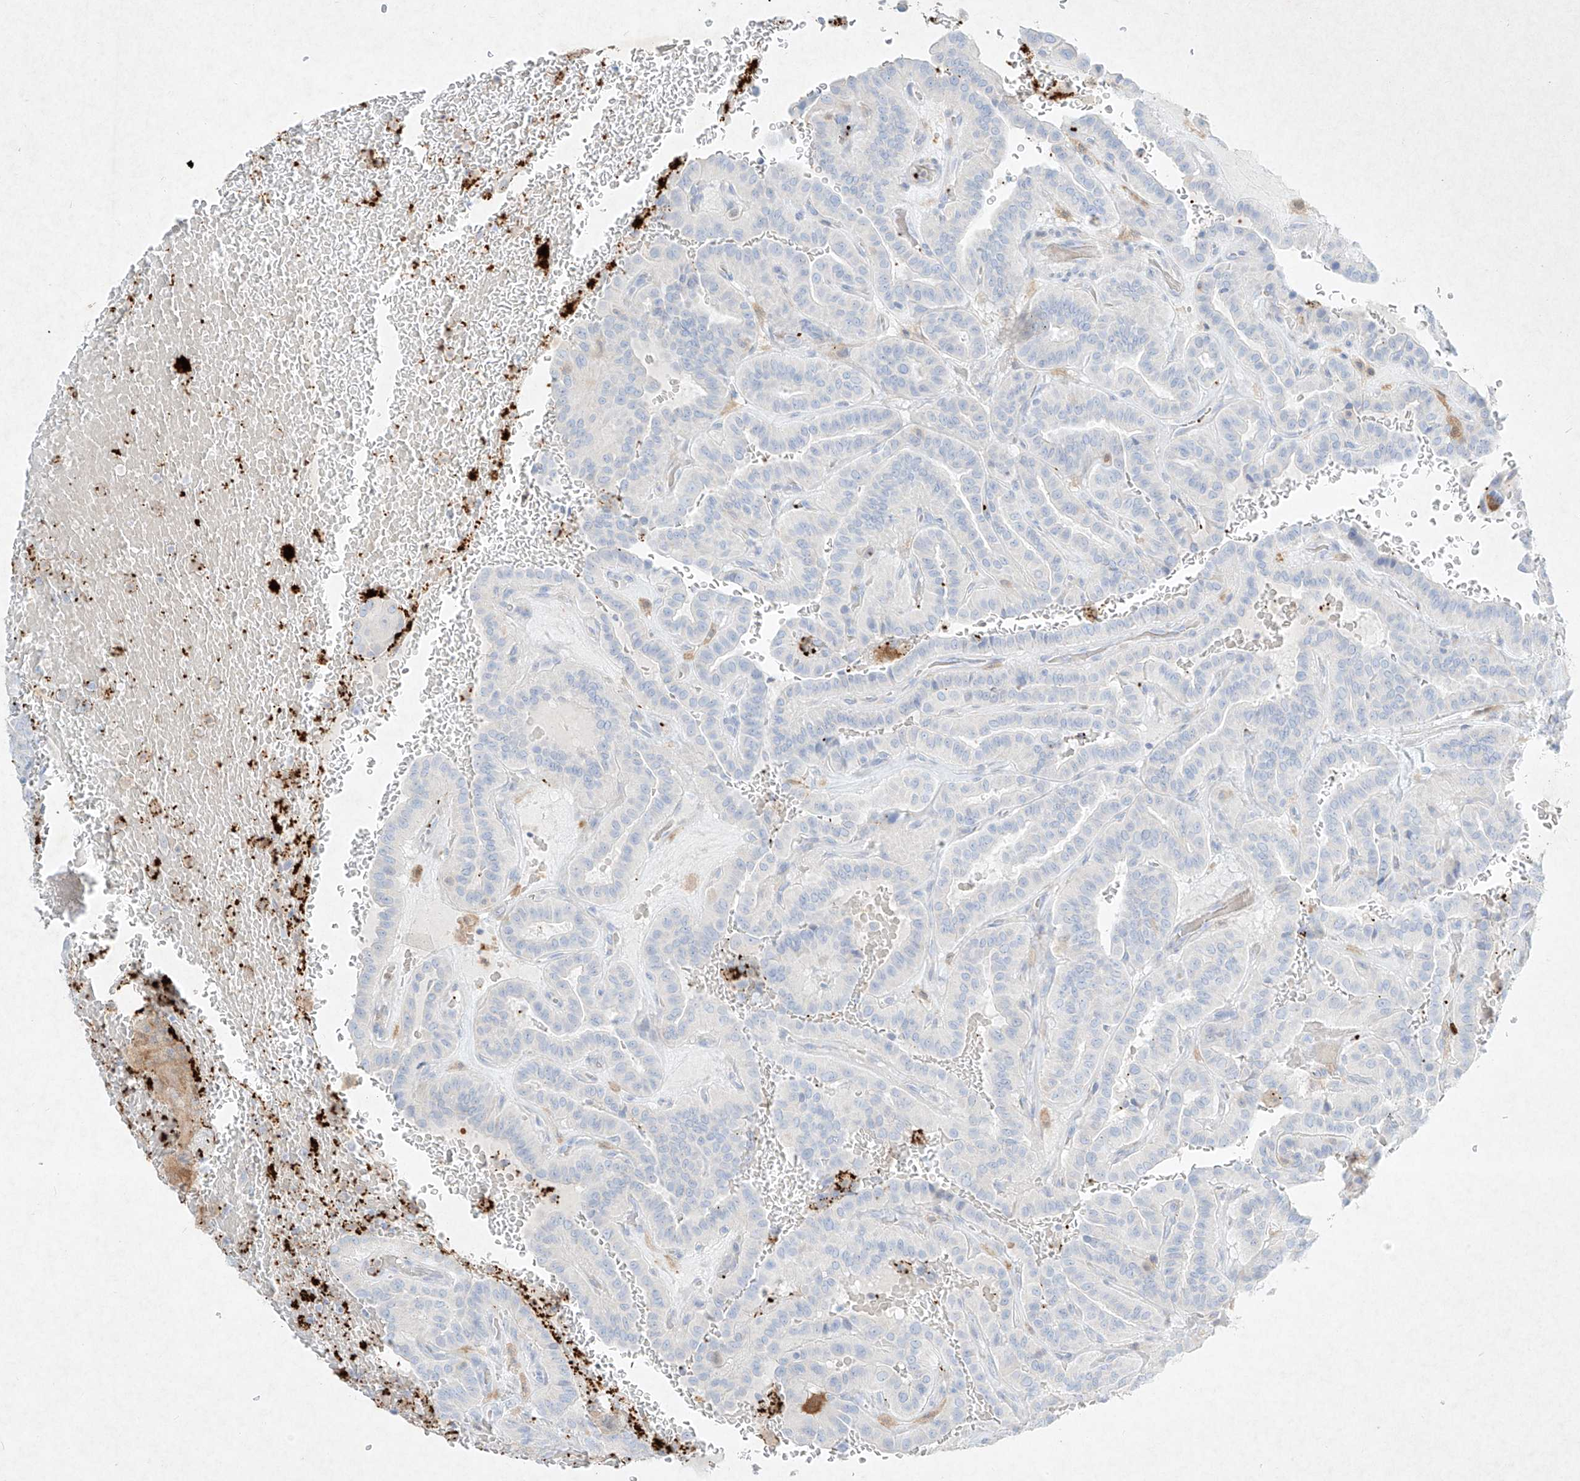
{"staining": {"intensity": "negative", "quantity": "none", "location": "none"}, "tissue": "thyroid cancer", "cell_type": "Tumor cells", "image_type": "cancer", "snomed": [{"axis": "morphology", "description": "Papillary adenocarcinoma, NOS"}, {"axis": "topography", "description": "Thyroid gland"}], "caption": "The photomicrograph demonstrates no significant staining in tumor cells of thyroid cancer (papillary adenocarcinoma).", "gene": "PLEK", "patient": {"sex": "male", "age": 77}}